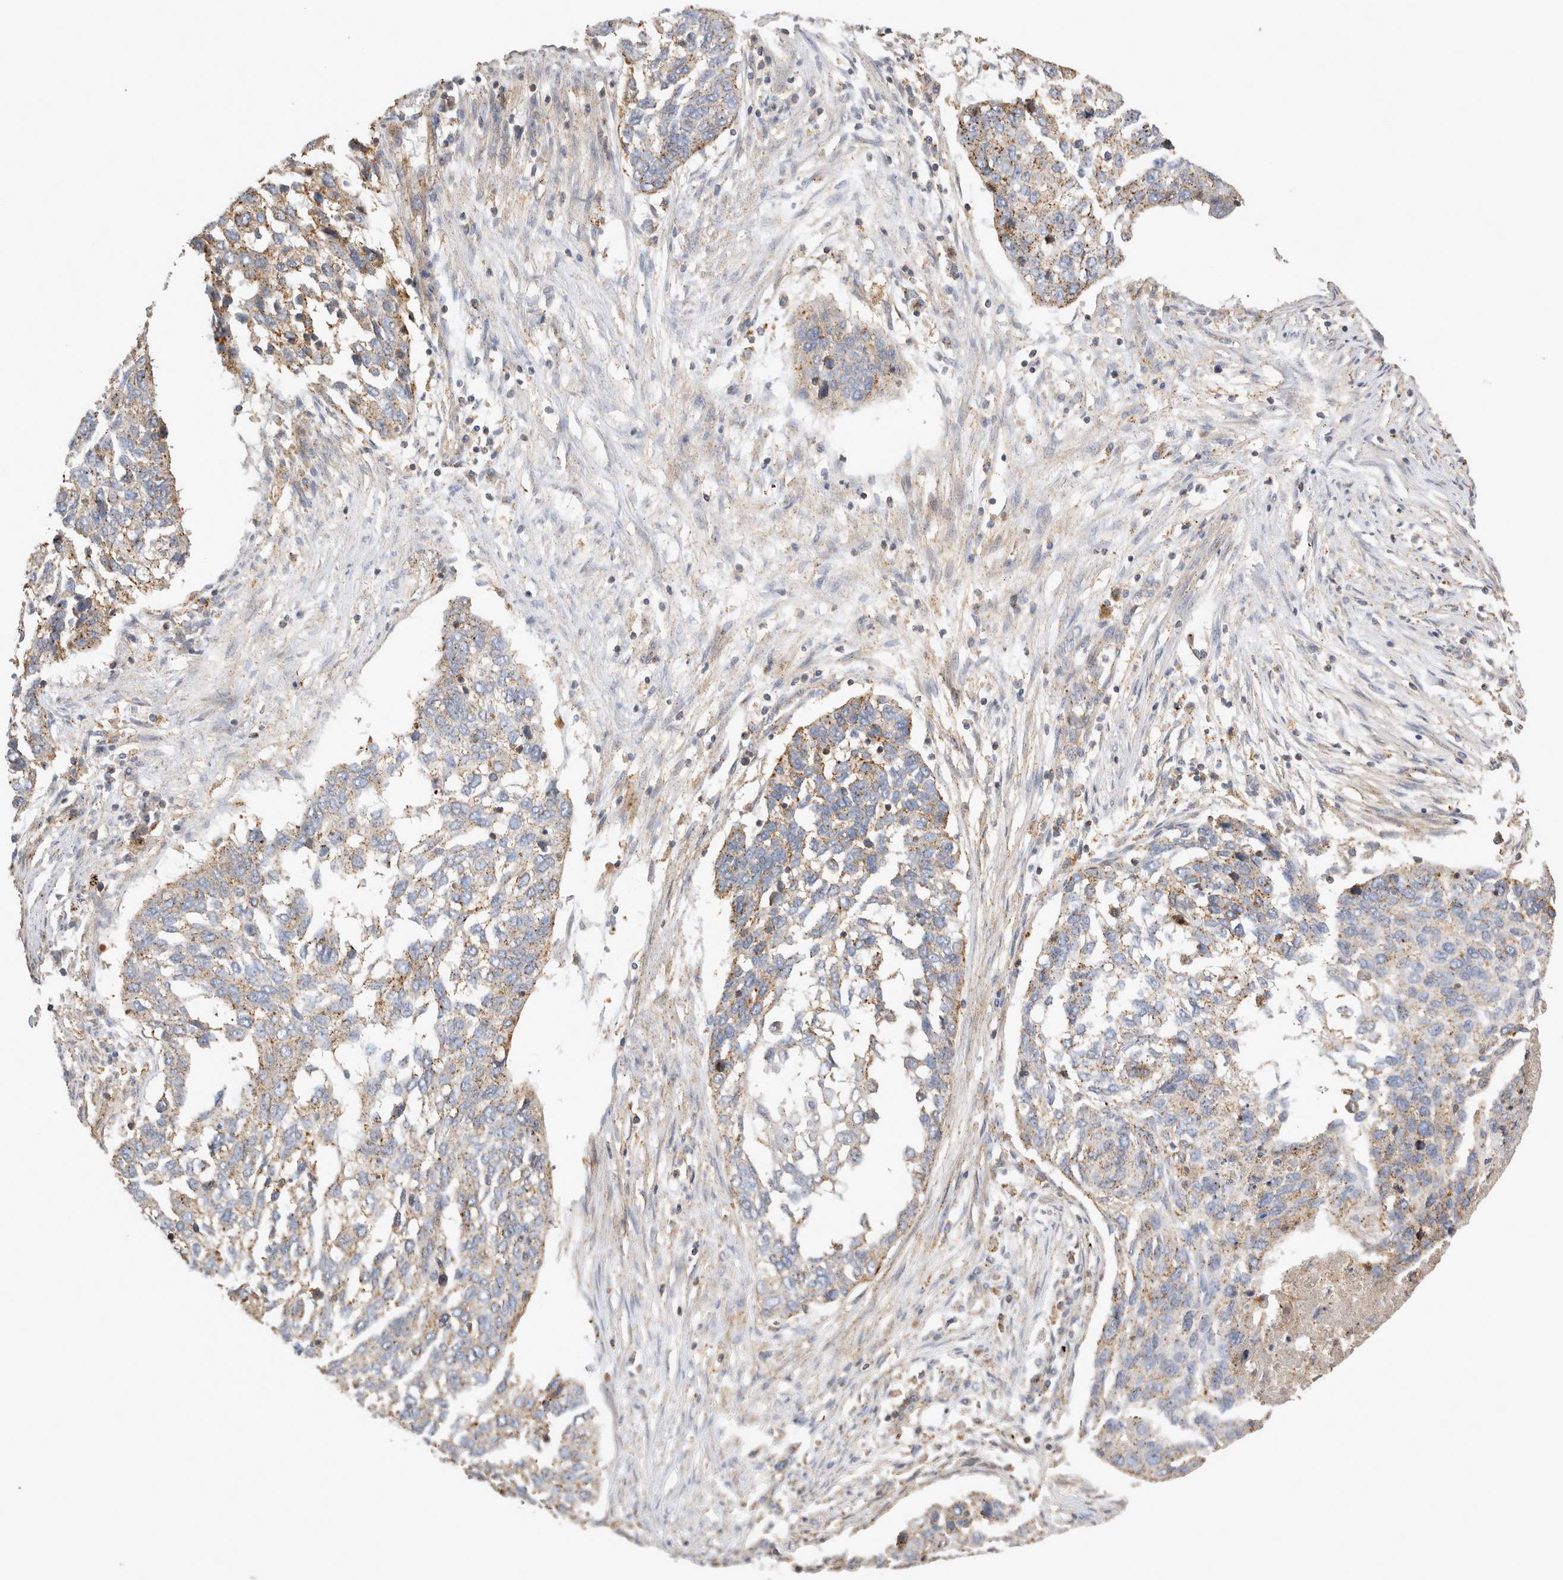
{"staining": {"intensity": "weak", "quantity": "25%-75%", "location": "cytoplasmic/membranous"}, "tissue": "lung cancer", "cell_type": "Tumor cells", "image_type": "cancer", "snomed": [{"axis": "morphology", "description": "Squamous cell carcinoma, NOS"}, {"axis": "topography", "description": "Lung"}], "caption": "Lung cancer stained for a protein demonstrates weak cytoplasmic/membranous positivity in tumor cells.", "gene": "CHMP6", "patient": {"sex": "female", "age": 63}}